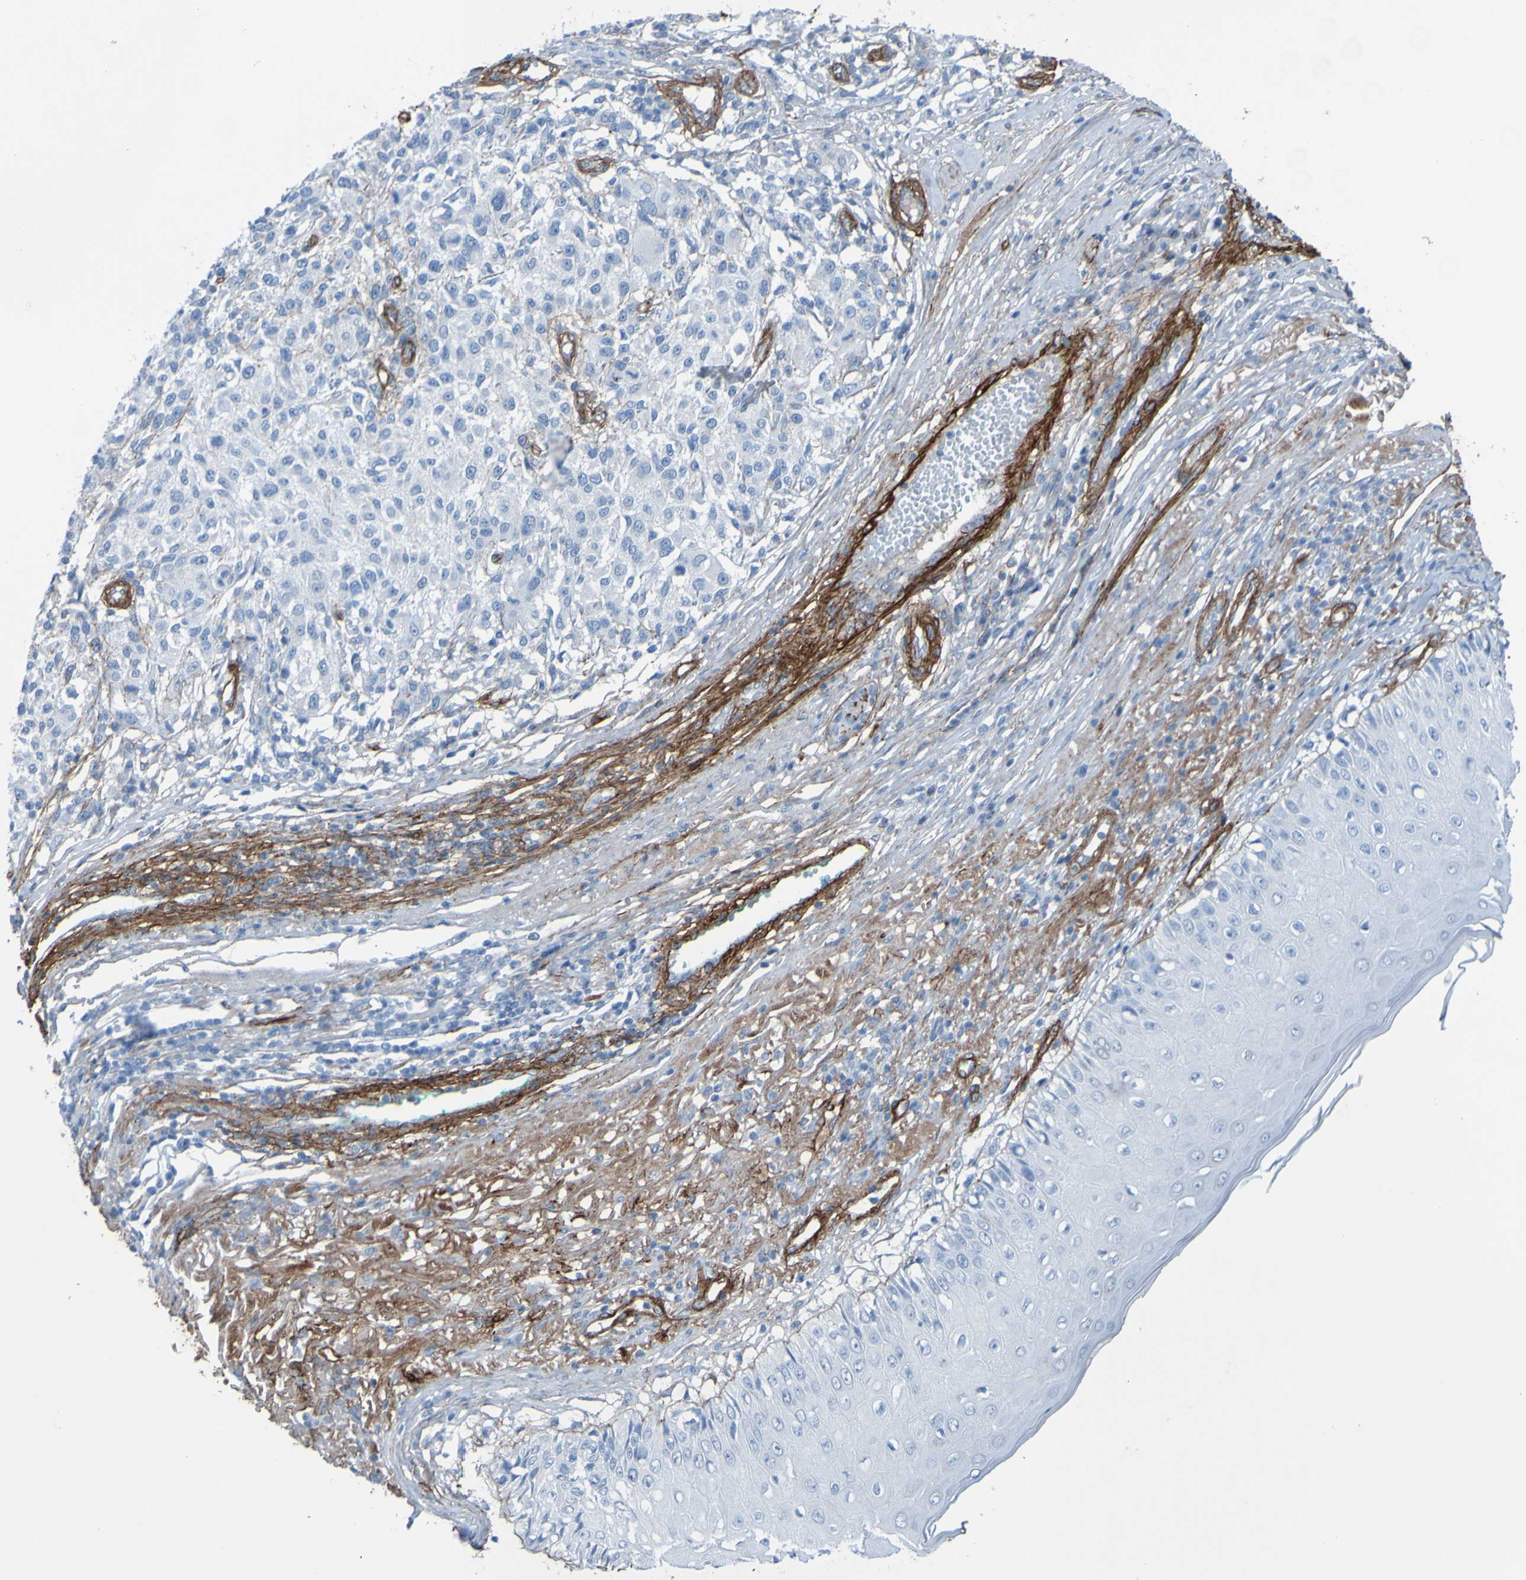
{"staining": {"intensity": "negative", "quantity": "none", "location": "none"}, "tissue": "melanoma", "cell_type": "Tumor cells", "image_type": "cancer", "snomed": [{"axis": "morphology", "description": "Necrosis, NOS"}, {"axis": "morphology", "description": "Malignant melanoma, NOS"}, {"axis": "topography", "description": "Skin"}], "caption": "IHC photomicrograph of neoplastic tissue: malignant melanoma stained with DAB demonstrates no significant protein expression in tumor cells.", "gene": "COL4A2", "patient": {"sex": "female", "age": 87}}